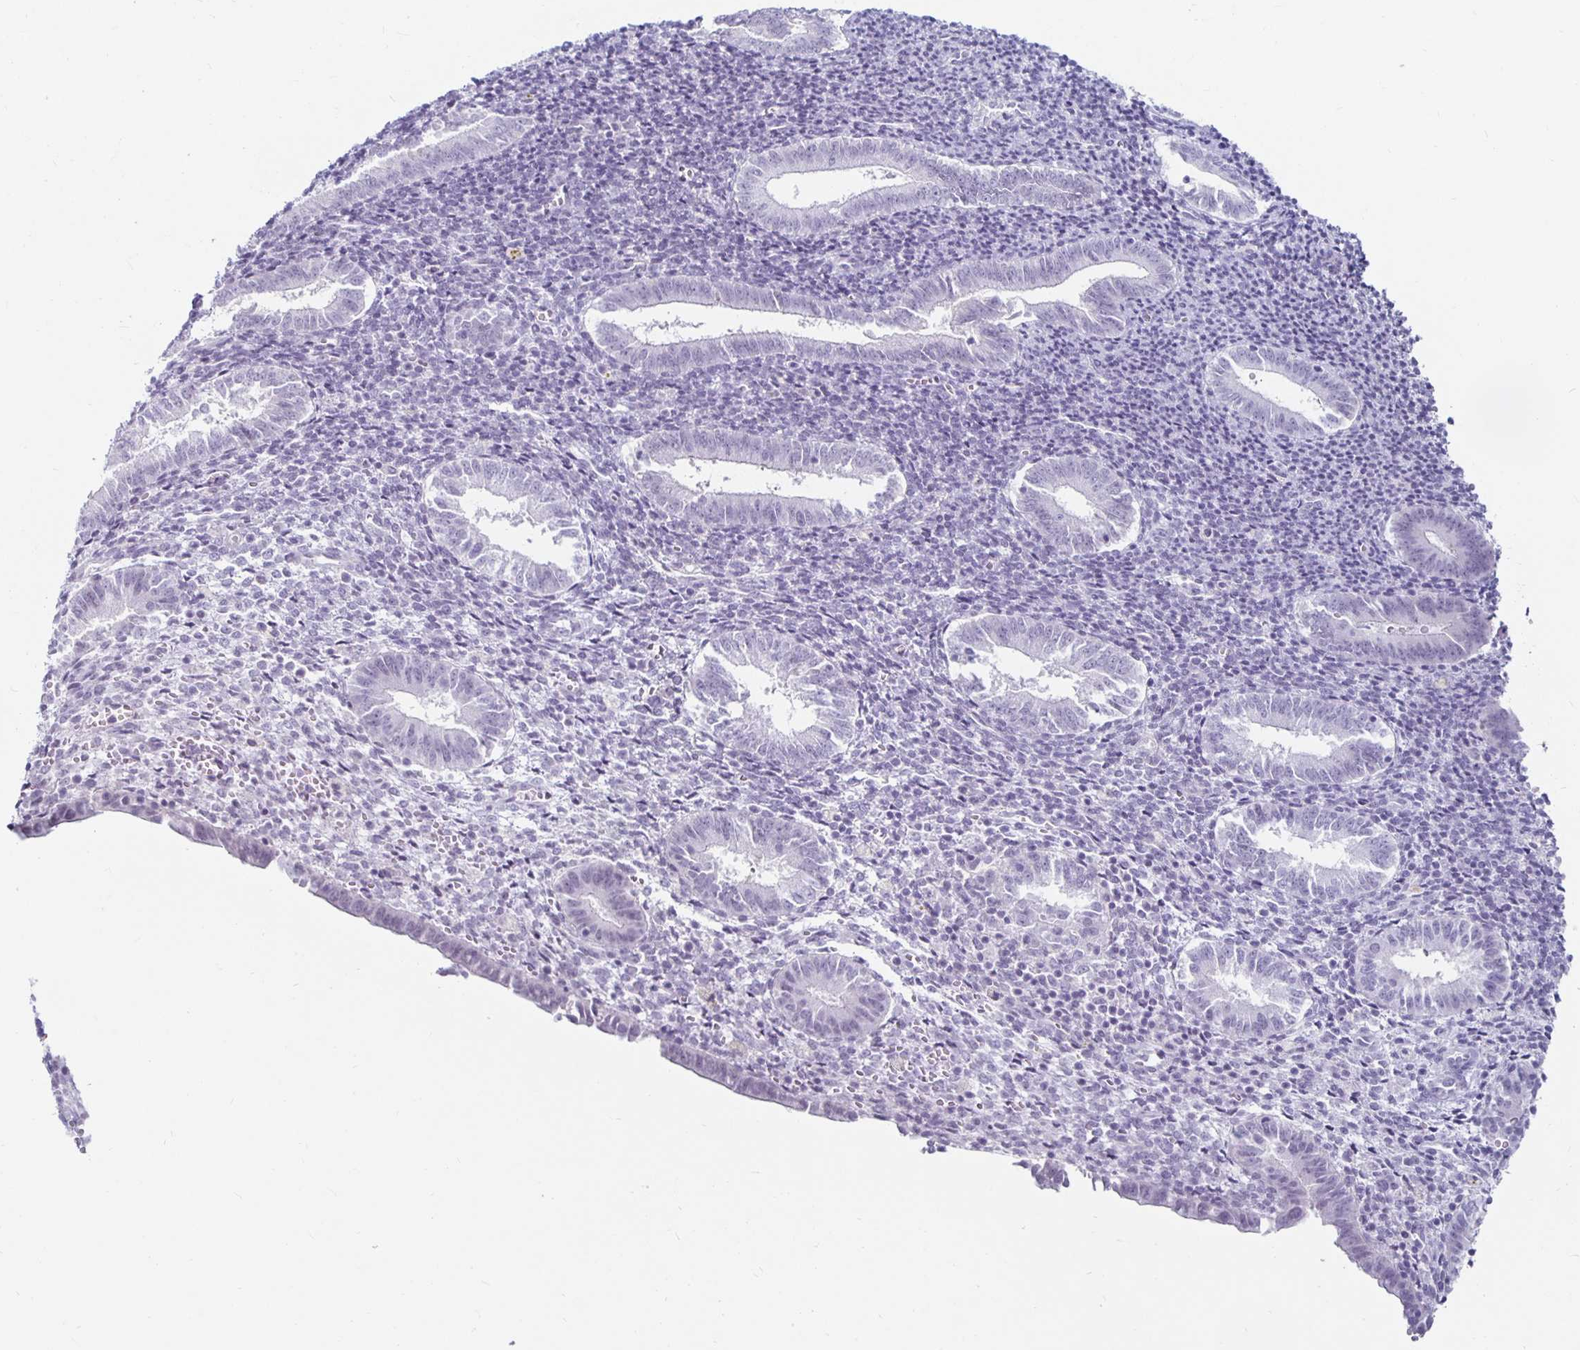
{"staining": {"intensity": "negative", "quantity": "none", "location": "none"}, "tissue": "endometrium", "cell_type": "Cells in endometrial stroma", "image_type": "normal", "snomed": [{"axis": "morphology", "description": "Normal tissue, NOS"}, {"axis": "topography", "description": "Endometrium"}], "caption": "High magnification brightfield microscopy of normal endometrium stained with DAB (3,3'-diaminobenzidine) (brown) and counterstained with hematoxylin (blue): cells in endometrial stroma show no significant staining.", "gene": "KCNQ2", "patient": {"sex": "female", "age": 25}}